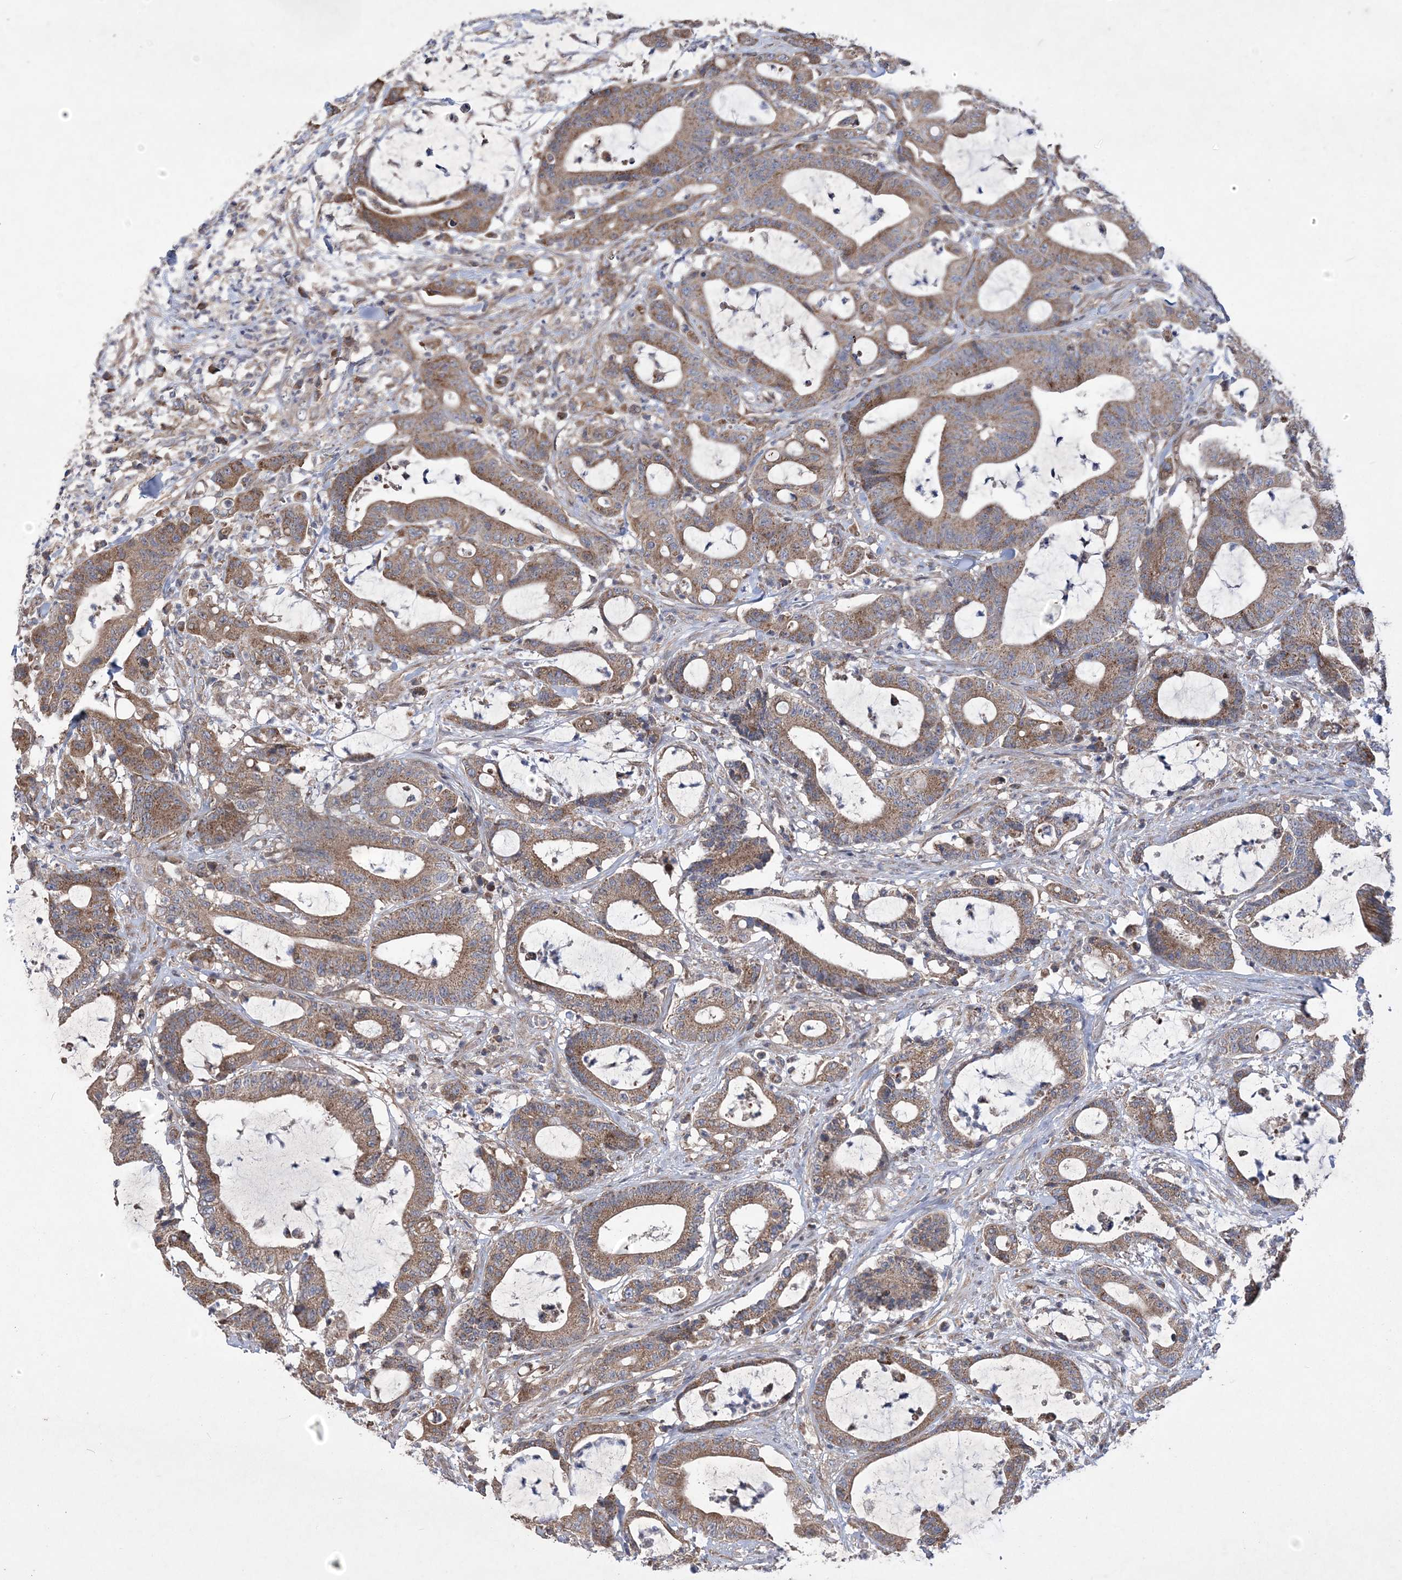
{"staining": {"intensity": "moderate", "quantity": ">75%", "location": "cytoplasmic/membranous"}, "tissue": "colorectal cancer", "cell_type": "Tumor cells", "image_type": "cancer", "snomed": [{"axis": "morphology", "description": "Adenocarcinoma, NOS"}, {"axis": "topography", "description": "Colon"}], "caption": "Colorectal cancer (adenocarcinoma) stained for a protein (brown) displays moderate cytoplasmic/membranous positive staining in approximately >75% of tumor cells.", "gene": "MTRF1L", "patient": {"sex": "female", "age": 84}}